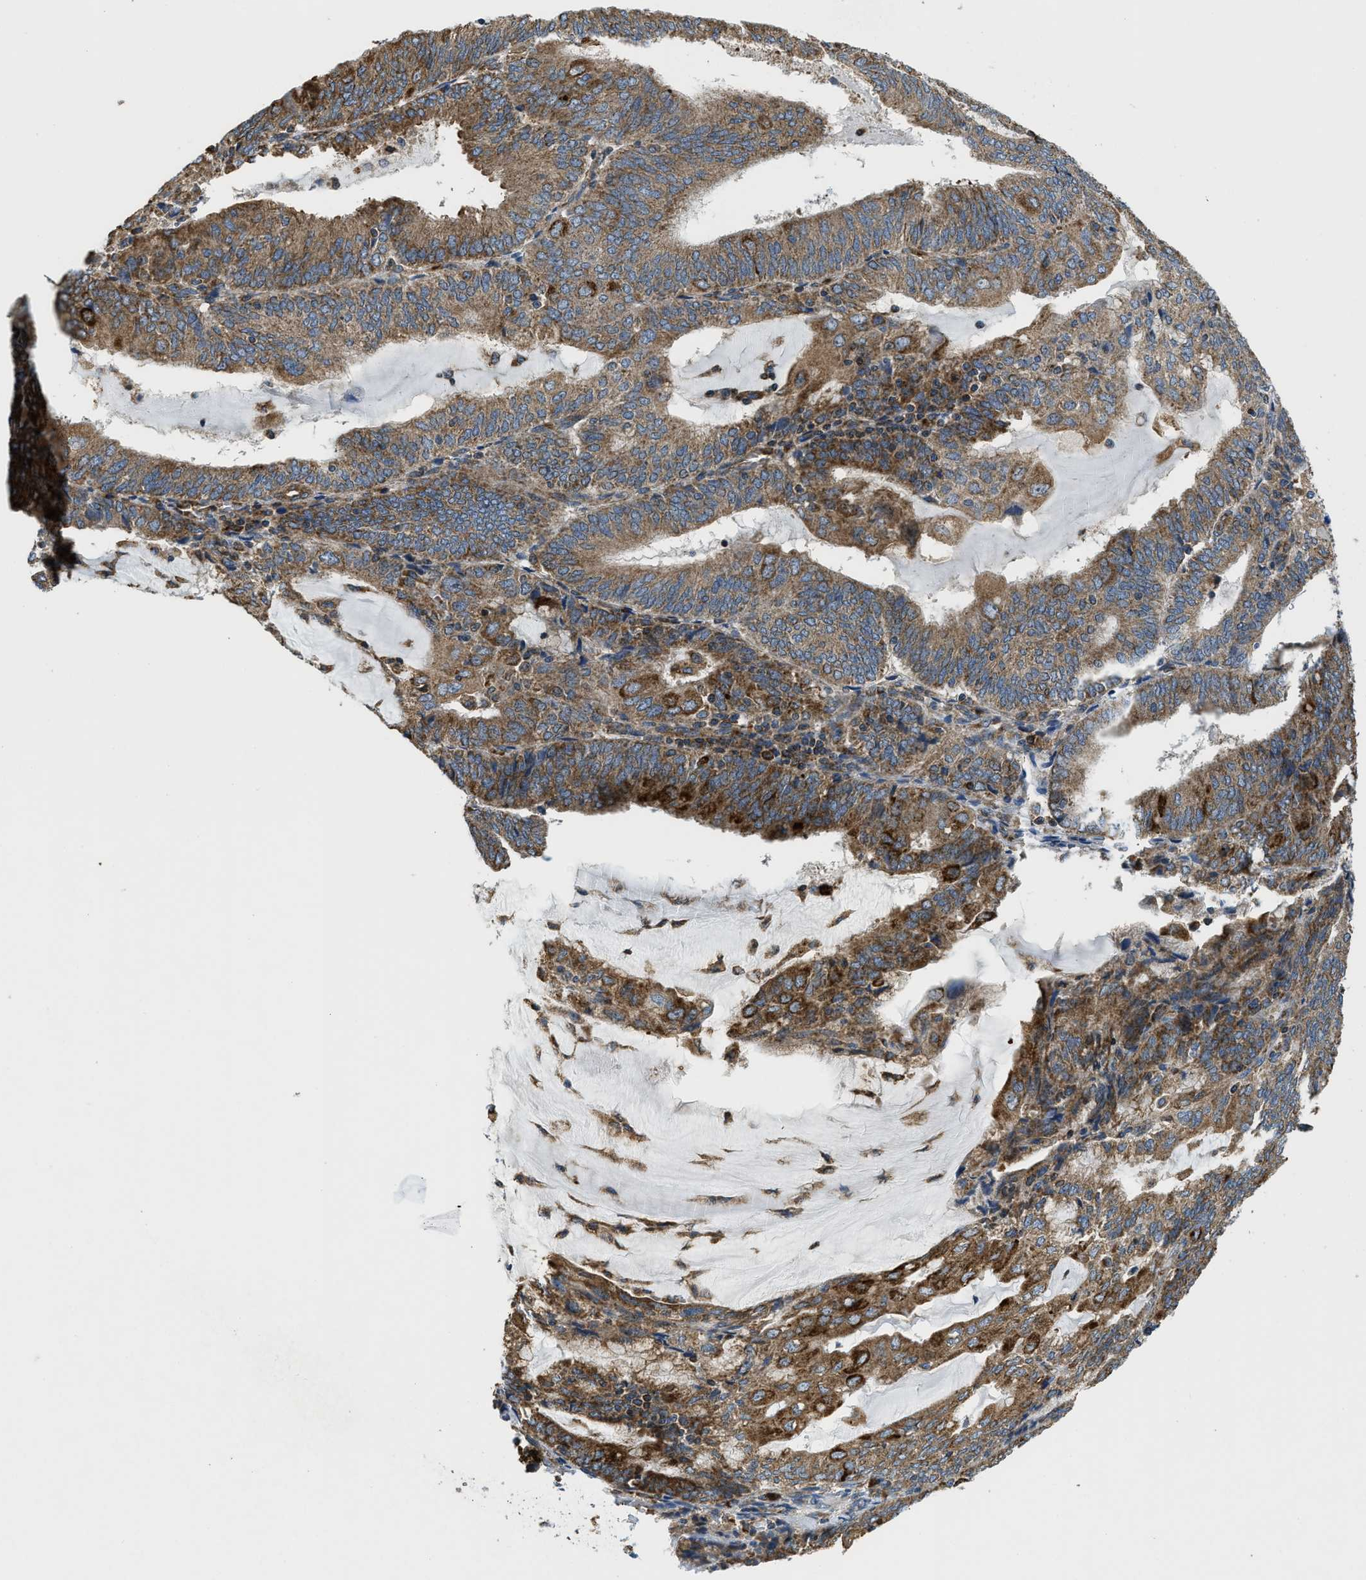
{"staining": {"intensity": "moderate", "quantity": ">75%", "location": "cytoplasmic/membranous"}, "tissue": "endometrial cancer", "cell_type": "Tumor cells", "image_type": "cancer", "snomed": [{"axis": "morphology", "description": "Adenocarcinoma, NOS"}, {"axis": "topography", "description": "Endometrium"}], "caption": "IHC micrograph of neoplastic tissue: endometrial cancer stained using immunohistochemistry (IHC) reveals medium levels of moderate protein expression localized specifically in the cytoplasmic/membranous of tumor cells, appearing as a cytoplasmic/membranous brown color.", "gene": "CSPG4", "patient": {"sex": "female", "age": 81}}